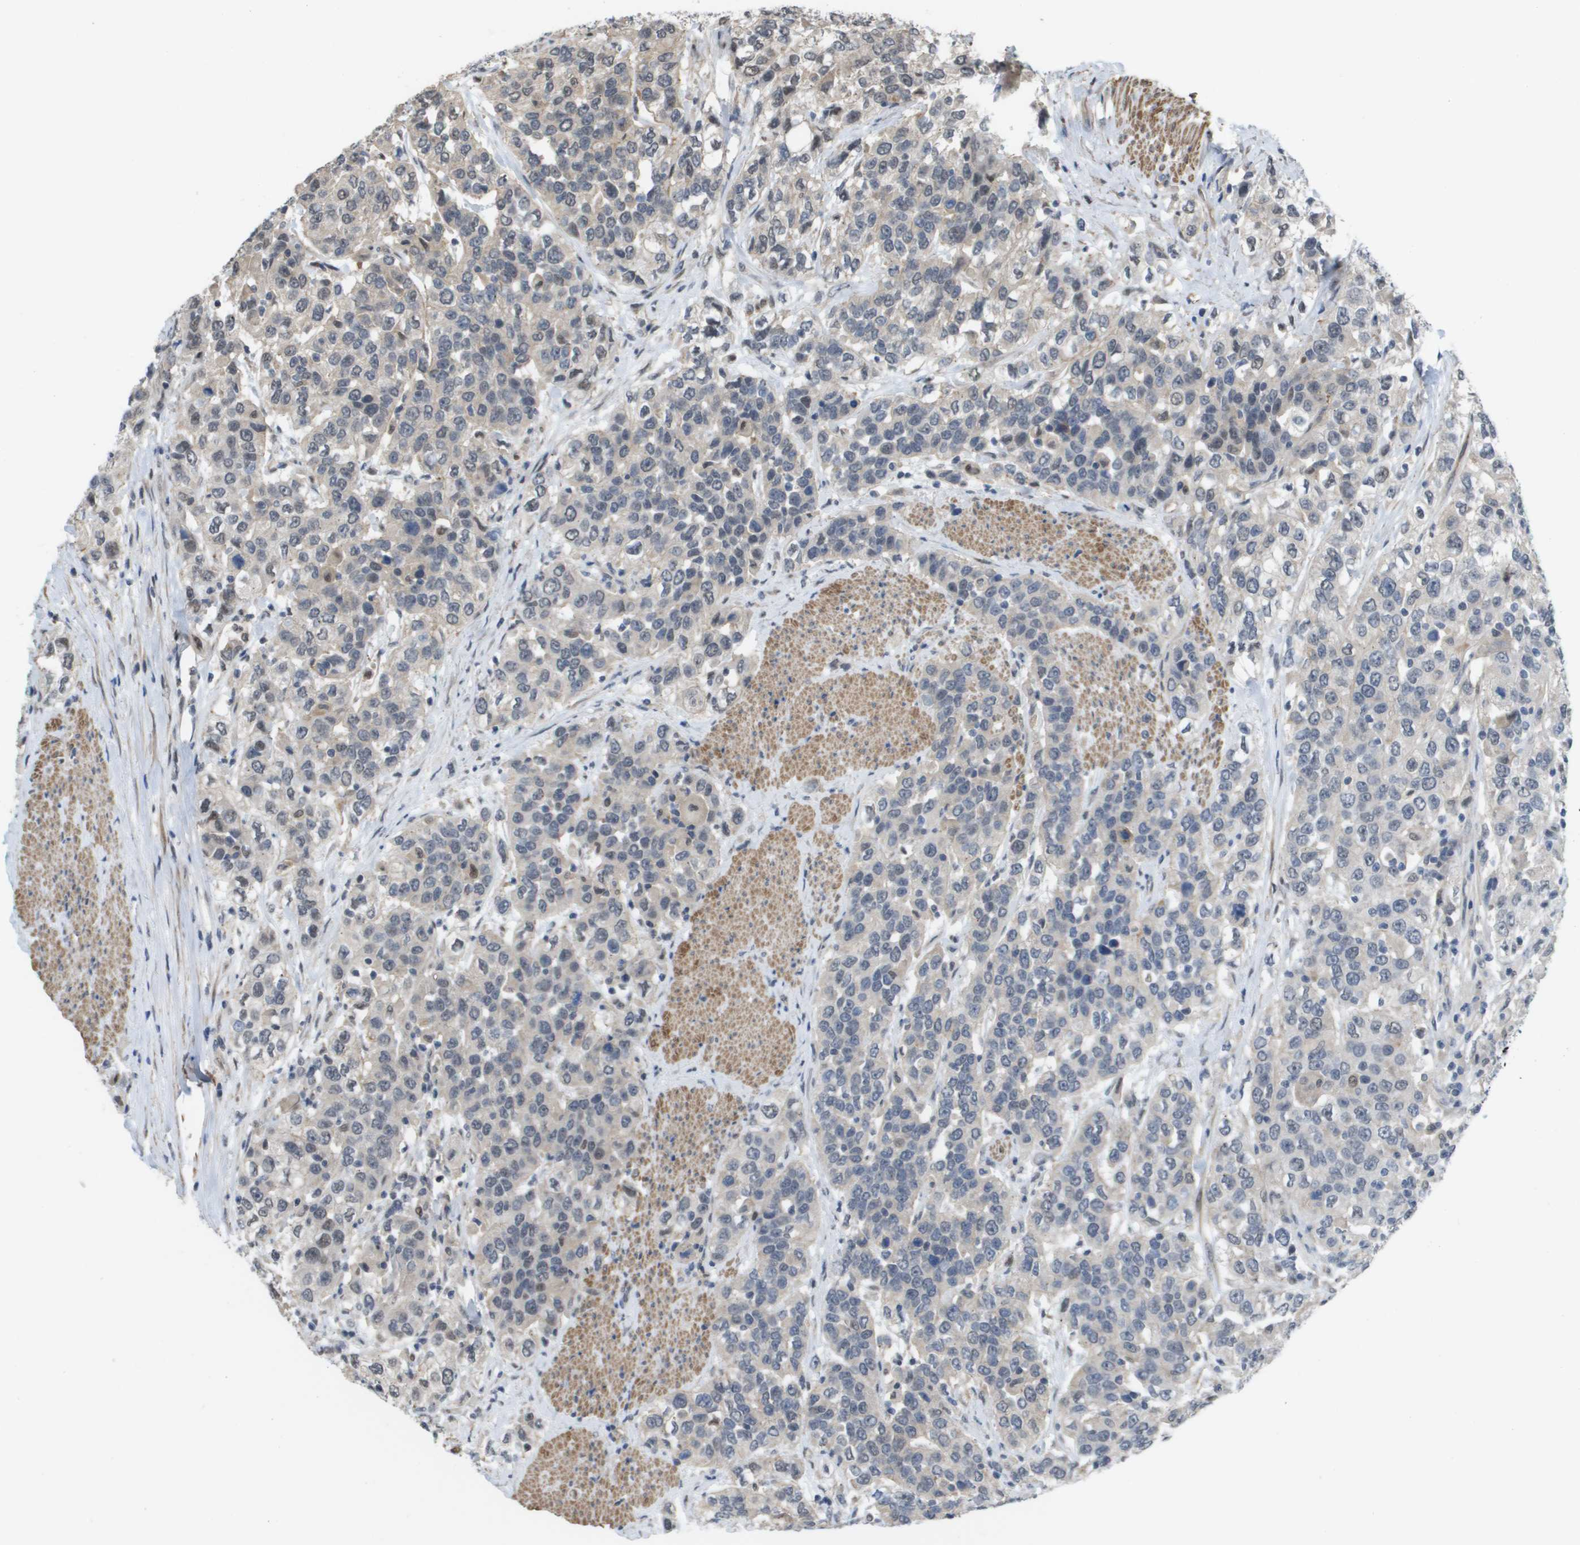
{"staining": {"intensity": "negative", "quantity": "none", "location": "none"}, "tissue": "urothelial cancer", "cell_type": "Tumor cells", "image_type": "cancer", "snomed": [{"axis": "morphology", "description": "Urothelial carcinoma, High grade"}, {"axis": "topography", "description": "Urinary bladder"}], "caption": "Immunohistochemistry (IHC) micrograph of urothelial cancer stained for a protein (brown), which reveals no positivity in tumor cells.", "gene": "RNF112", "patient": {"sex": "female", "age": 80}}